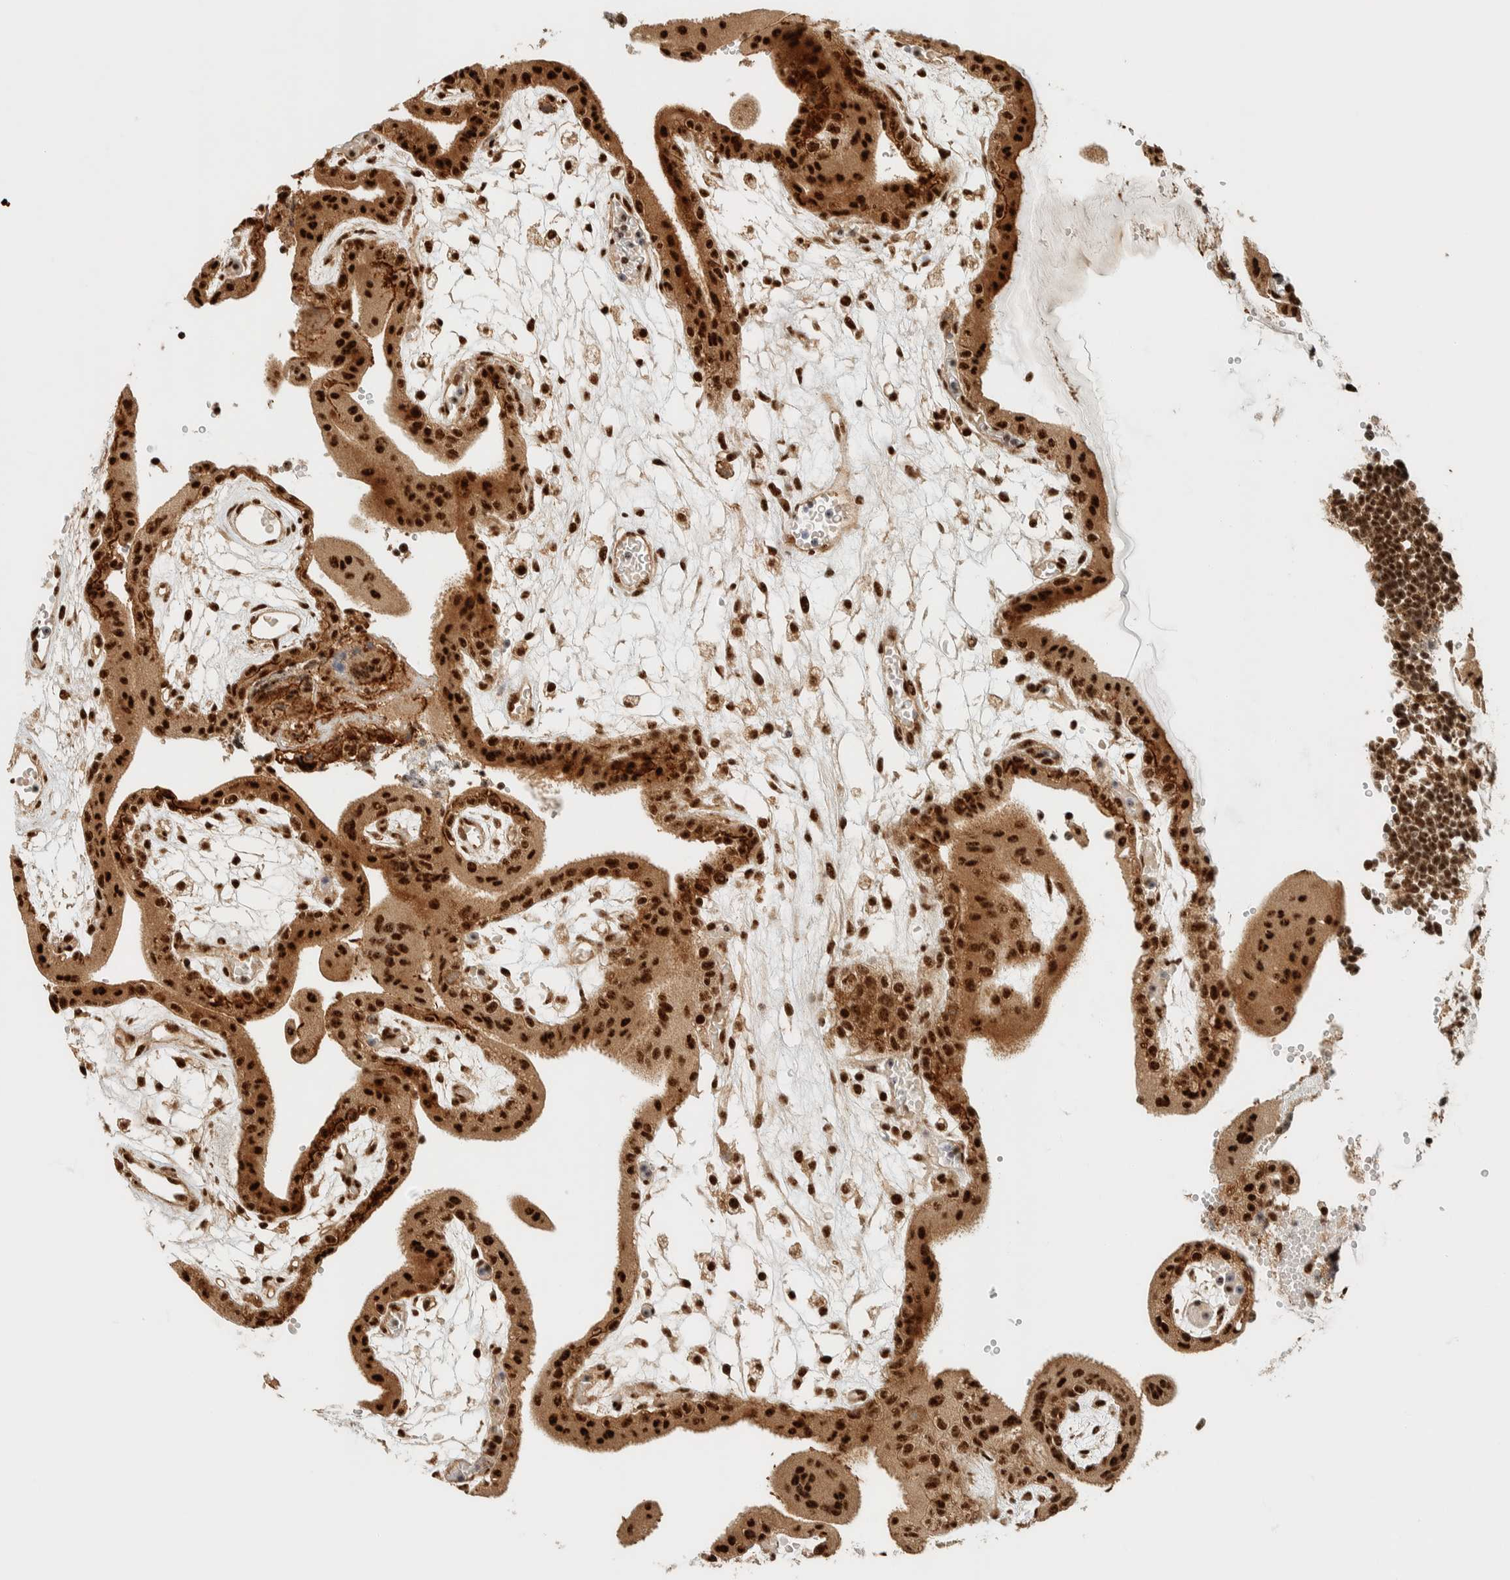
{"staining": {"intensity": "strong", "quantity": ">75%", "location": "cytoplasmic/membranous,nuclear"}, "tissue": "placenta", "cell_type": "Trophoblastic cells", "image_type": "normal", "snomed": [{"axis": "morphology", "description": "Normal tissue, NOS"}, {"axis": "topography", "description": "Placenta"}], "caption": "Immunohistochemical staining of normal placenta displays >75% levels of strong cytoplasmic/membranous,nuclear protein expression in approximately >75% of trophoblastic cells.", "gene": "SIK1", "patient": {"sex": "female", "age": 18}}